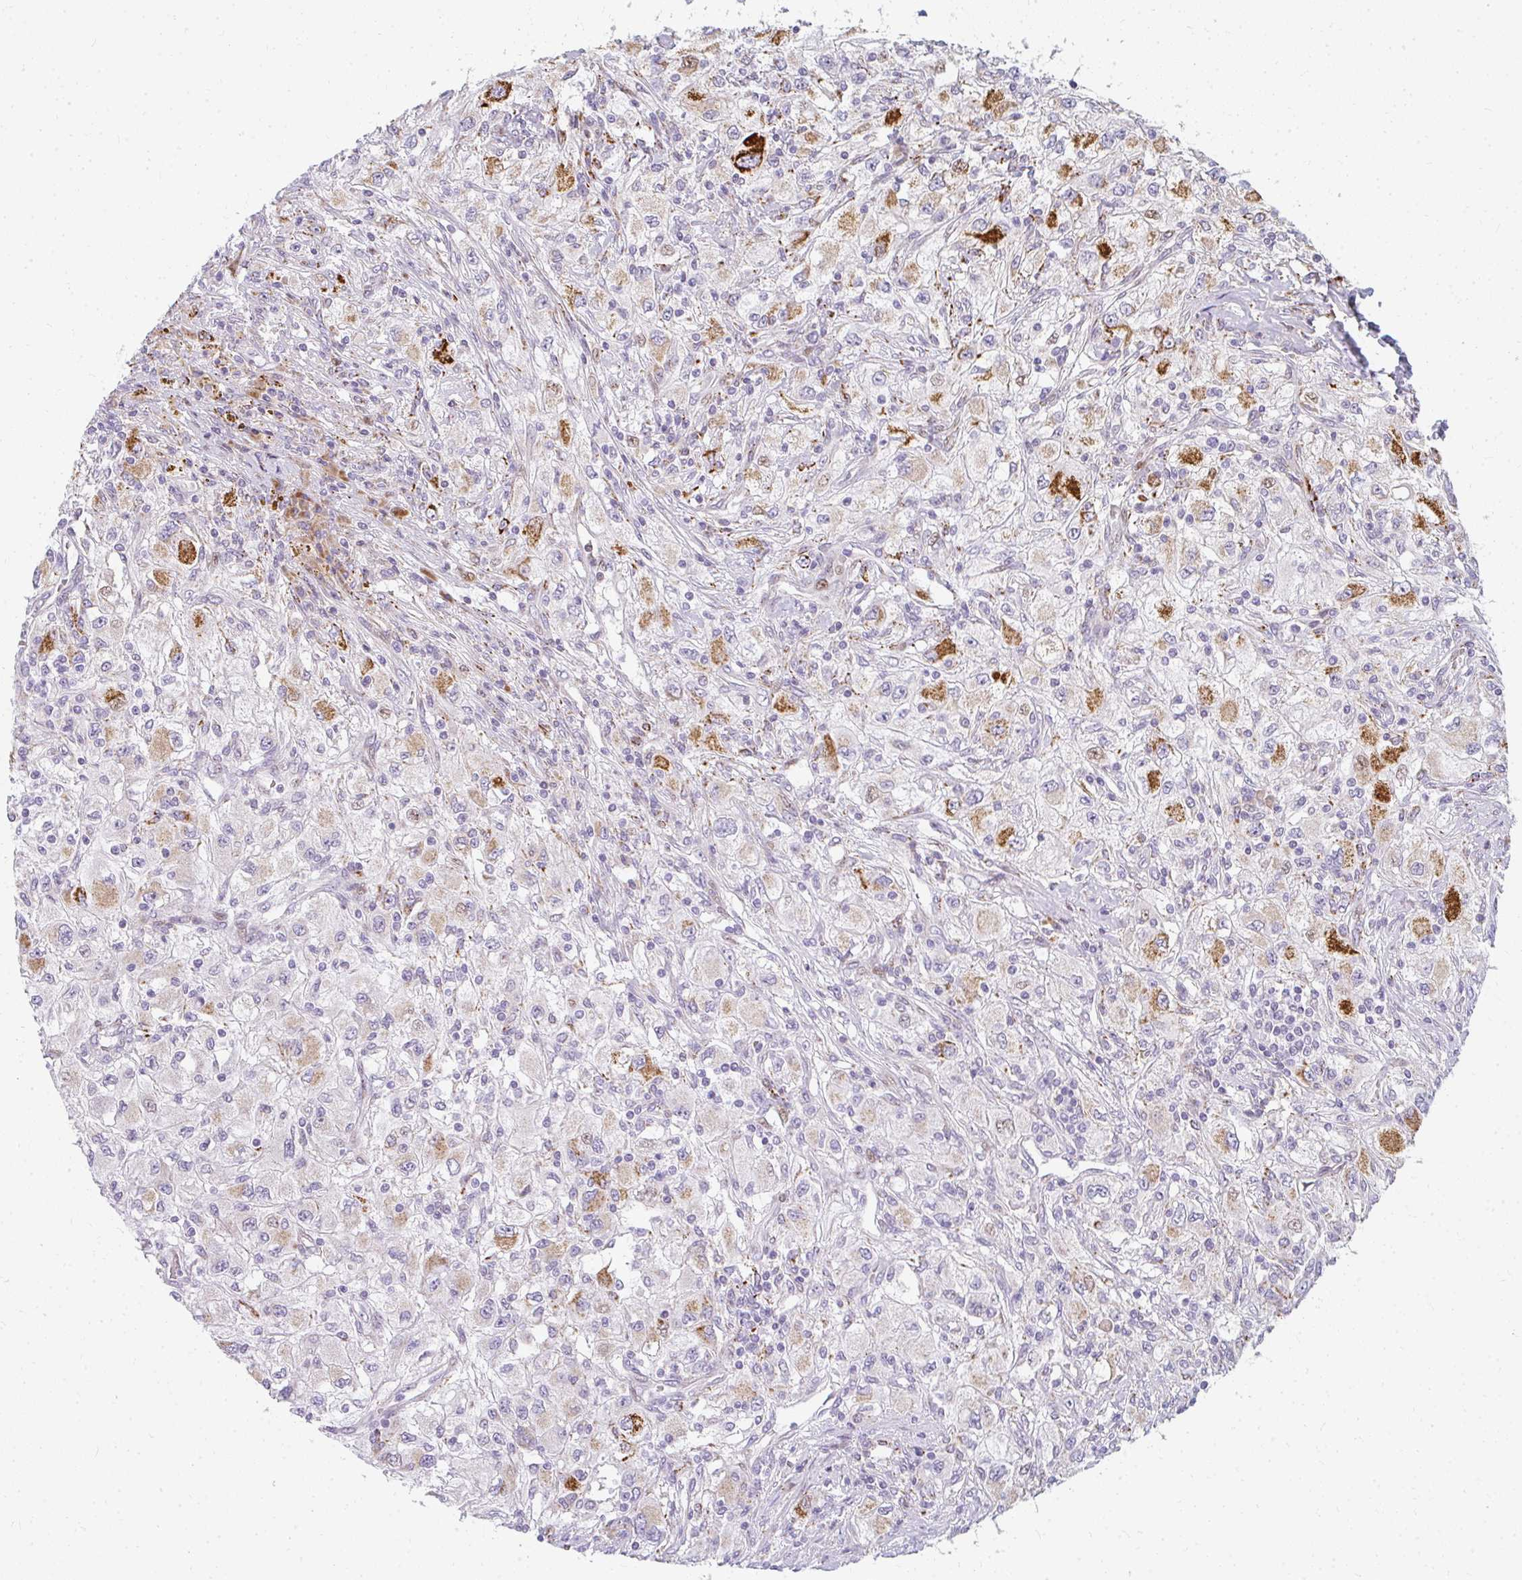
{"staining": {"intensity": "strong", "quantity": "<25%", "location": "cytoplasmic/membranous"}, "tissue": "renal cancer", "cell_type": "Tumor cells", "image_type": "cancer", "snomed": [{"axis": "morphology", "description": "Adenocarcinoma, NOS"}, {"axis": "topography", "description": "Kidney"}], "caption": "Adenocarcinoma (renal) was stained to show a protein in brown. There is medium levels of strong cytoplasmic/membranous staining in about <25% of tumor cells.", "gene": "PLA2G5", "patient": {"sex": "female", "age": 67}}